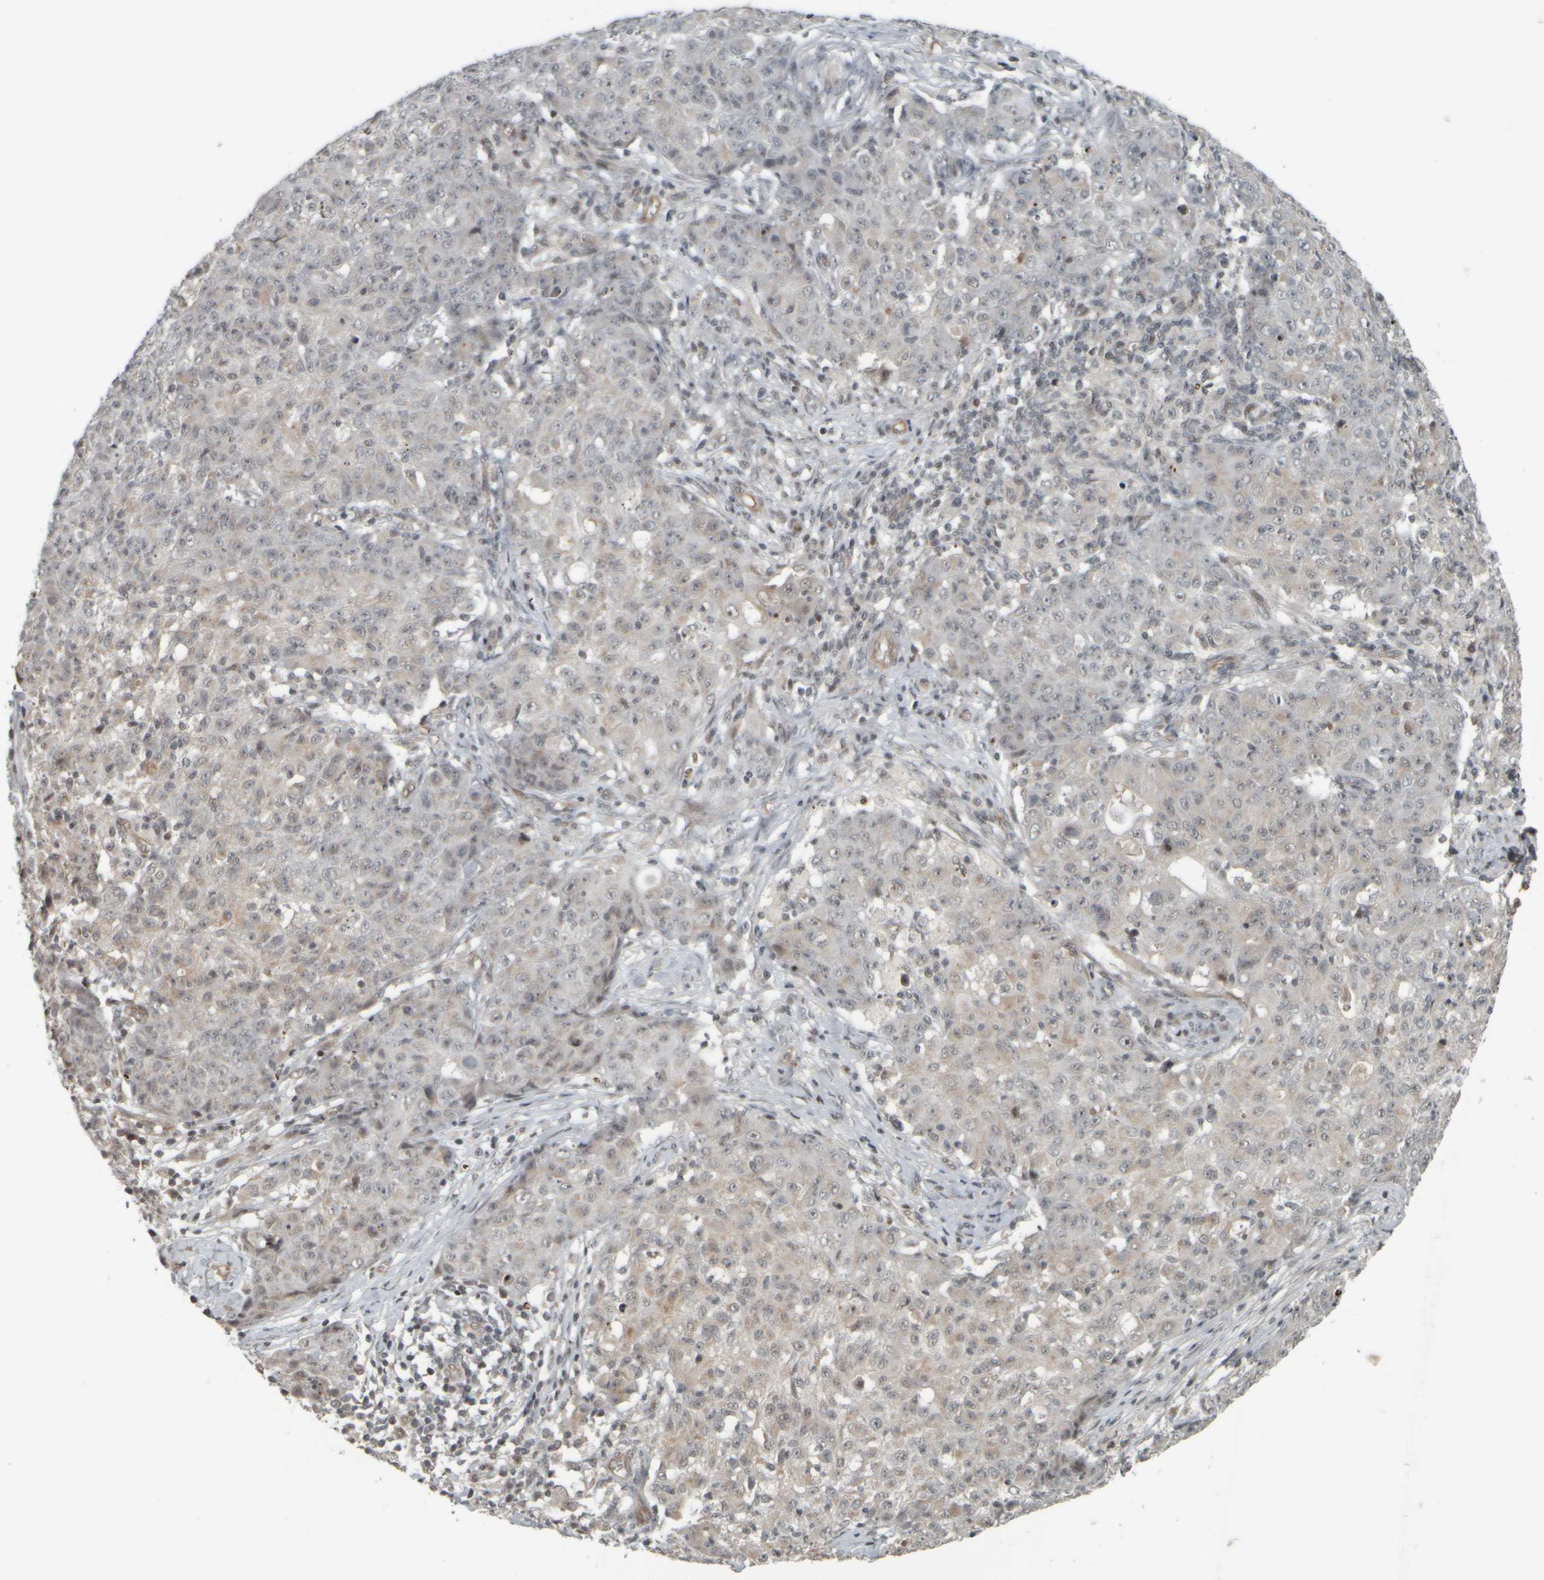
{"staining": {"intensity": "weak", "quantity": "<25%", "location": "nuclear"}, "tissue": "ovarian cancer", "cell_type": "Tumor cells", "image_type": "cancer", "snomed": [{"axis": "morphology", "description": "Carcinoma, endometroid"}, {"axis": "topography", "description": "Ovary"}], "caption": "Tumor cells are negative for brown protein staining in ovarian endometroid carcinoma.", "gene": "NAPG", "patient": {"sex": "female", "age": 42}}